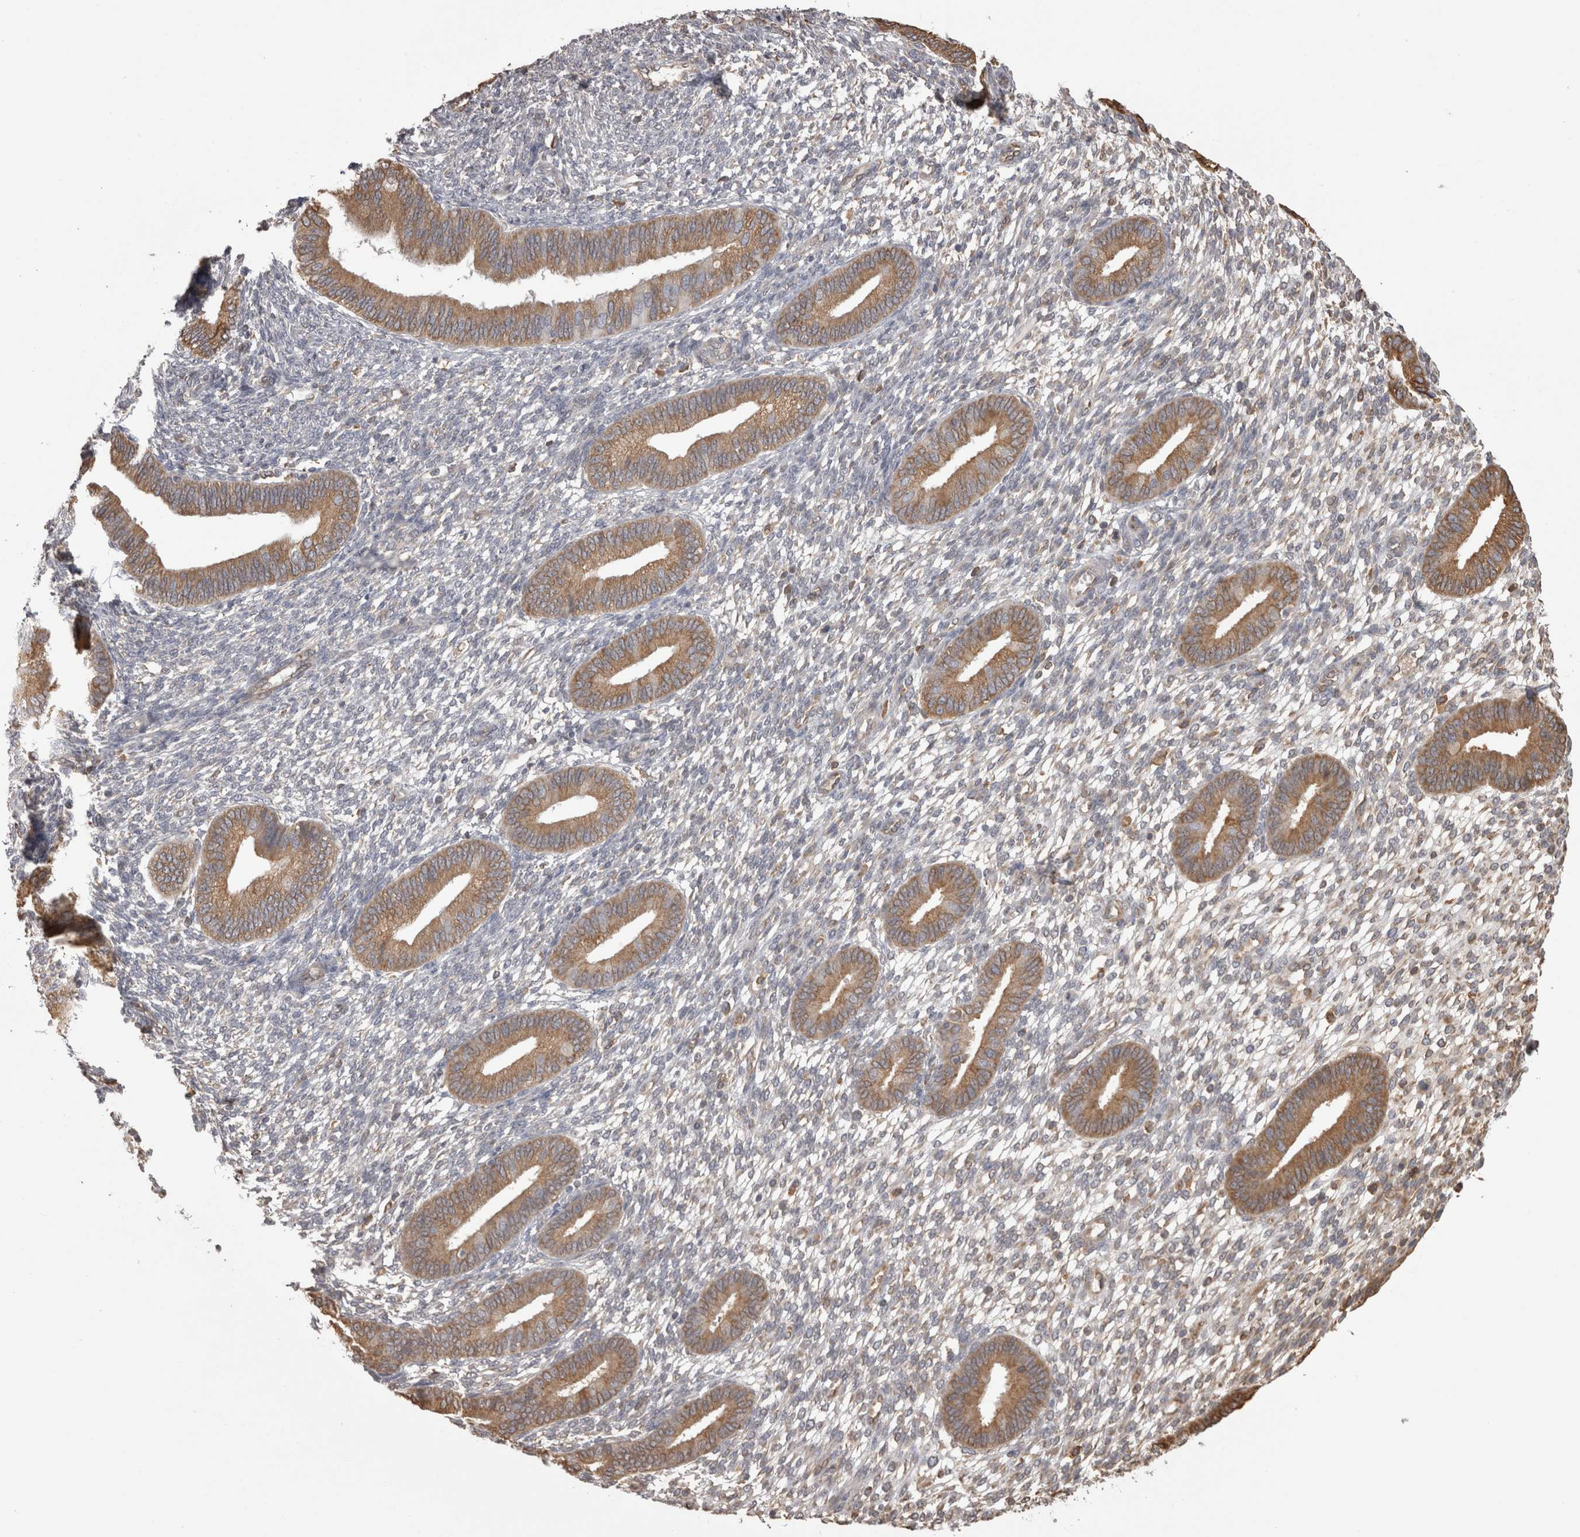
{"staining": {"intensity": "weak", "quantity": "<25%", "location": "cytoplasmic/membranous"}, "tissue": "endometrium", "cell_type": "Cells in endometrial stroma", "image_type": "normal", "snomed": [{"axis": "morphology", "description": "Normal tissue, NOS"}, {"axis": "topography", "description": "Endometrium"}], "caption": "Immunohistochemistry (IHC) histopathology image of normal human endometrium stained for a protein (brown), which shows no expression in cells in endometrial stroma.", "gene": "PON2", "patient": {"sex": "female", "age": 46}}